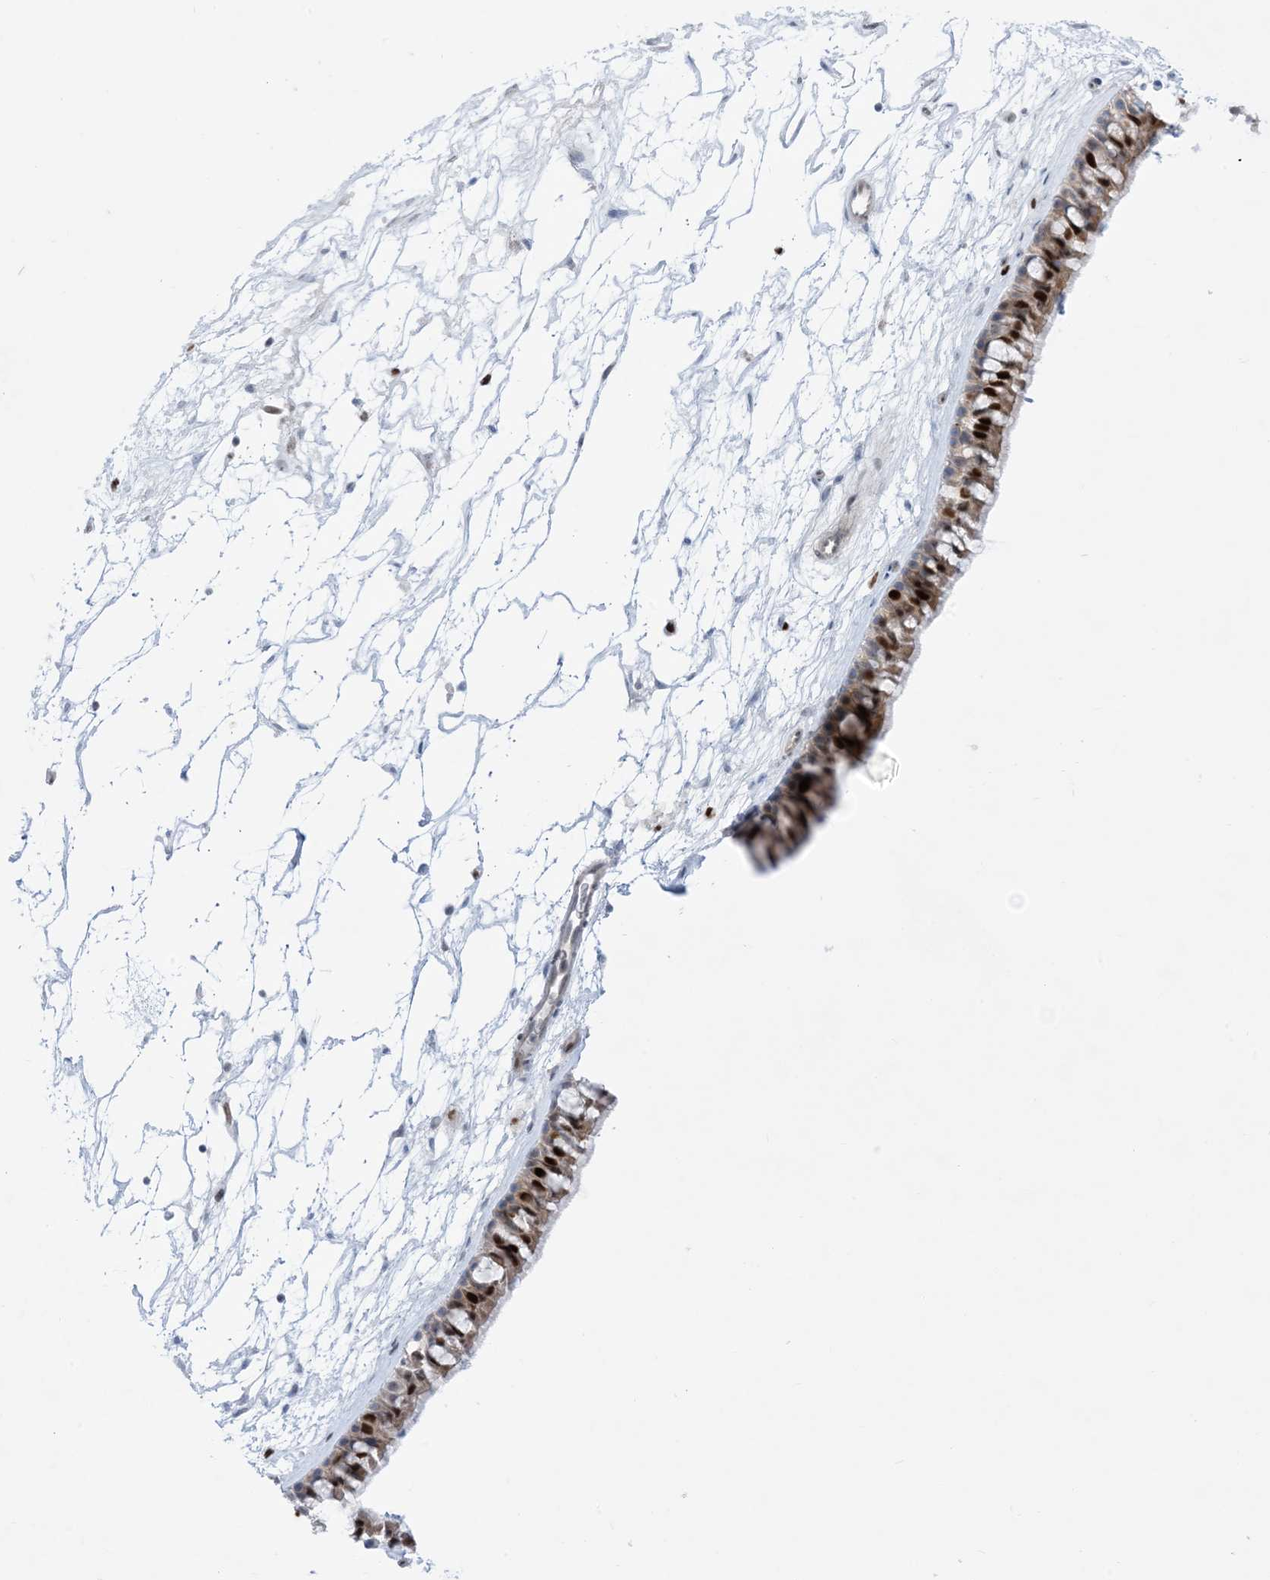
{"staining": {"intensity": "strong", "quantity": "<25%", "location": "cytoplasmic/membranous,nuclear"}, "tissue": "nasopharynx", "cell_type": "Respiratory epithelial cells", "image_type": "normal", "snomed": [{"axis": "morphology", "description": "Normal tissue, NOS"}, {"axis": "topography", "description": "Nasopharynx"}], "caption": "IHC of benign human nasopharynx exhibits medium levels of strong cytoplasmic/membranous,nuclear expression in about <25% of respiratory epithelial cells. (DAB (3,3'-diaminobenzidine) IHC with brightfield microscopy, high magnification).", "gene": "MARS2", "patient": {"sex": "male", "age": 64}}